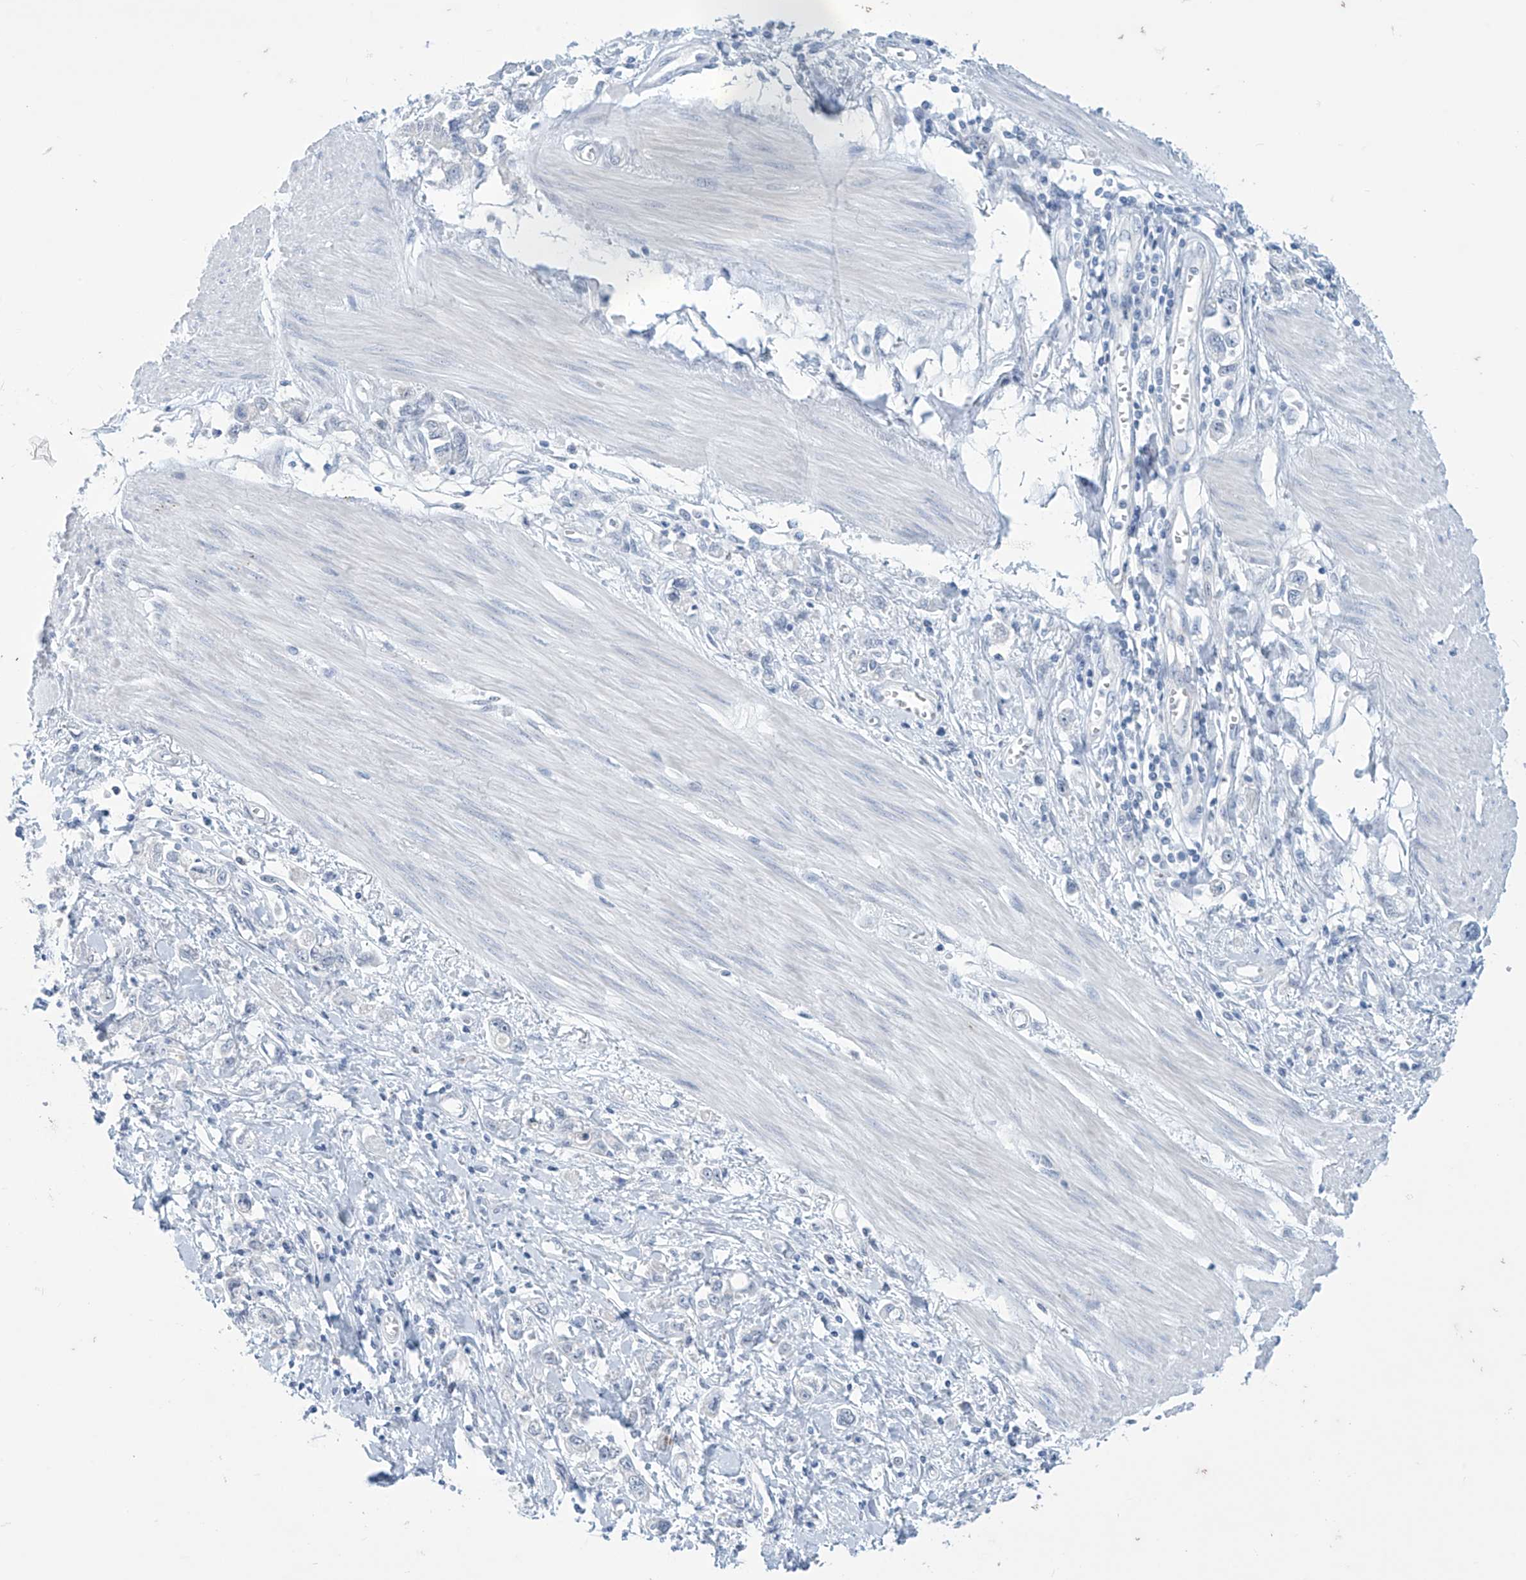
{"staining": {"intensity": "negative", "quantity": "none", "location": "none"}, "tissue": "stomach cancer", "cell_type": "Tumor cells", "image_type": "cancer", "snomed": [{"axis": "morphology", "description": "Adenocarcinoma, NOS"}, {"axis": "topography", "description": "Stomach"}], "caption": "This is an immunohistochemistry (IHC) photomicrograph of stomach adenocarcinoma. There is no positivity in tumor cells.", "gene": "SLC35A5", "patient": {"sex": "female", "age": 76}}